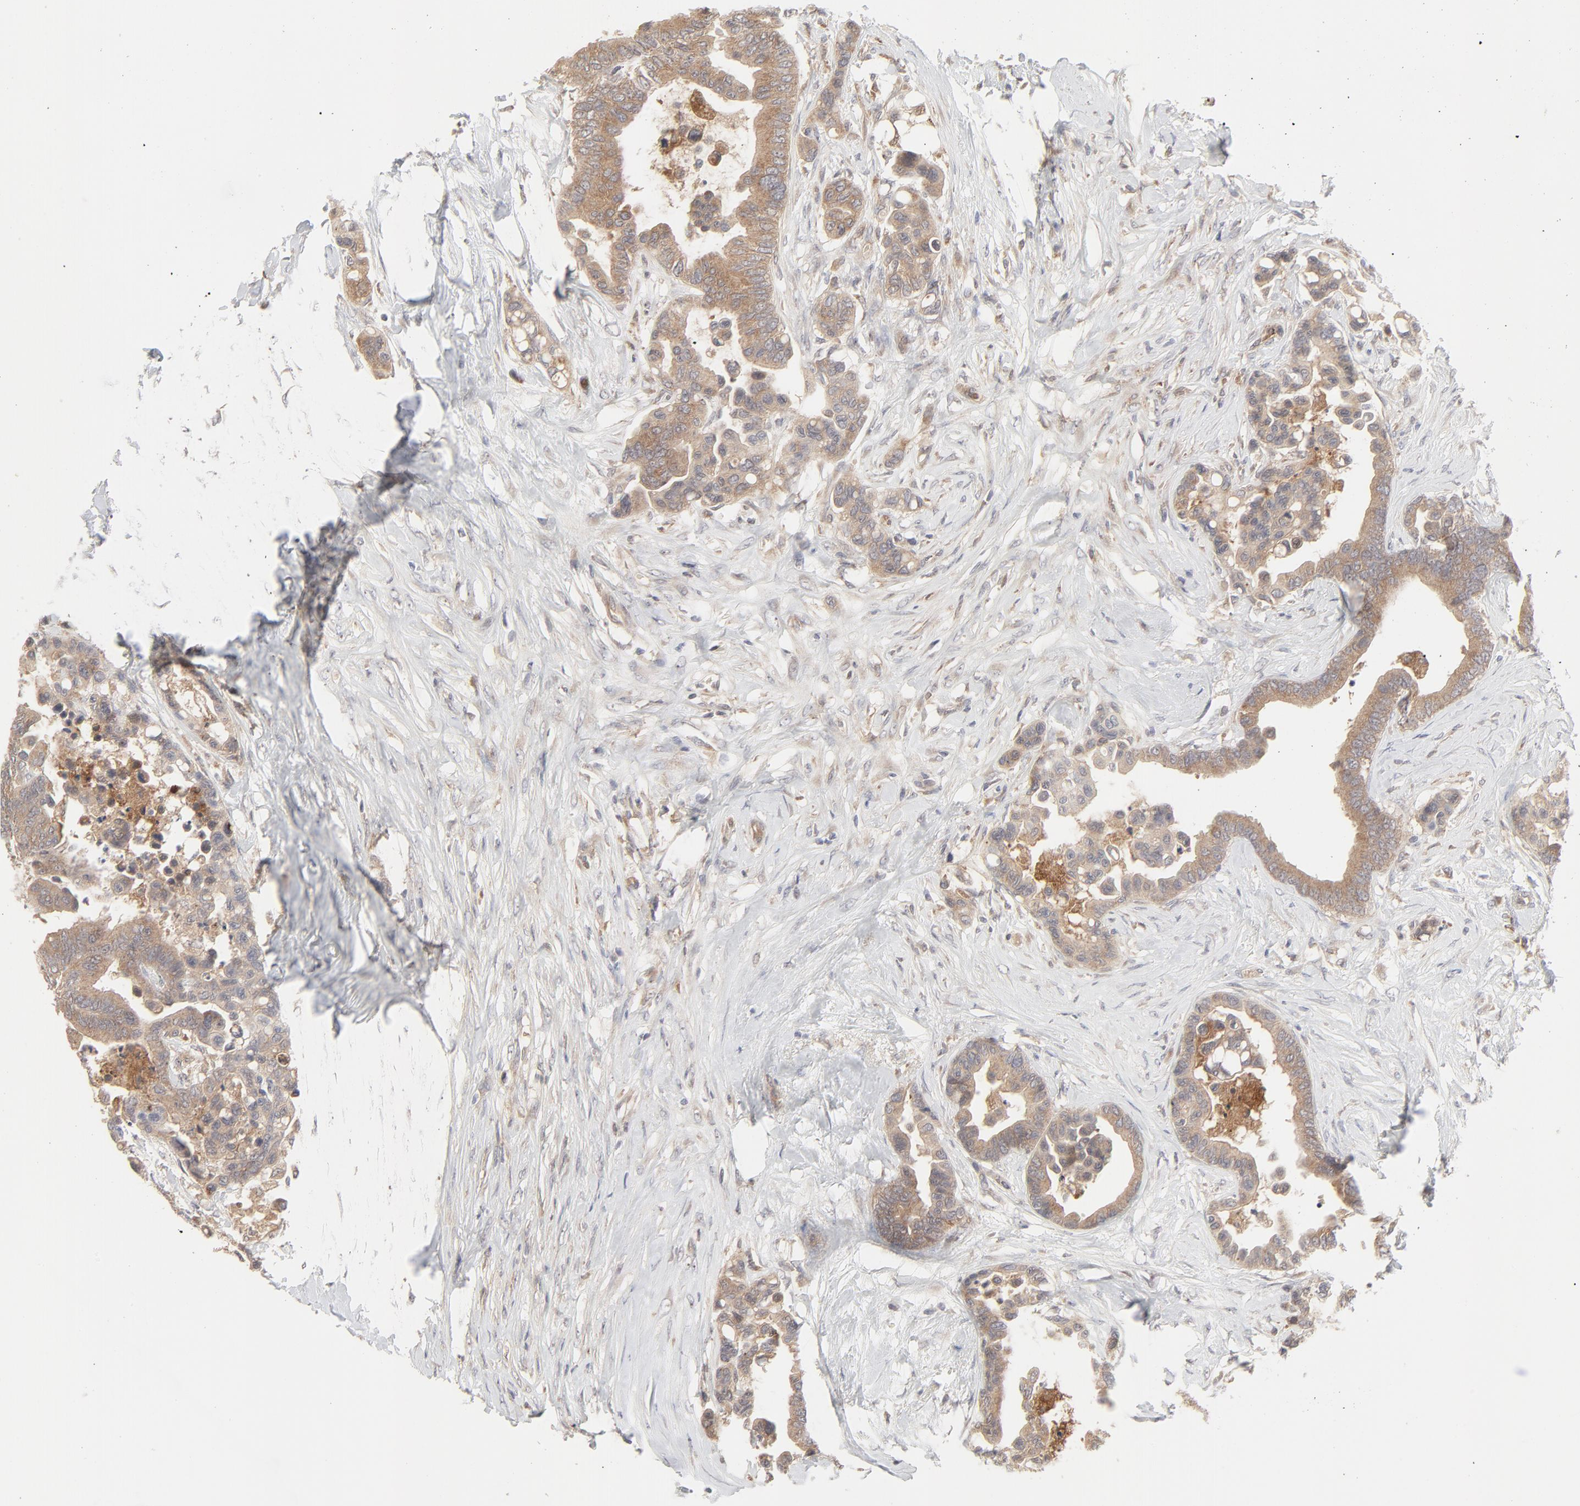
{"staining": {"intensity": "moderate", "quantity": ">75%", "location": "cytoplasmic/membranous"}, "tissue": "colorectal cancer", "cell_type": "Tumor cells", "image_type": "cancer", "snomed": [{"axis": "morphology", "description": "Adenocarcinoma, NOS"}, {"axis": "topography", "description": "Colon"}], "caption": "The image shows immunohistochemical staining of colorectal adenocarcinoma. There is moderate cytoplasmic/membranous expression is seen in approximately >75% of tumor cells.", "gene": "RAB5C", "patient": {"sex": "male", "age": 82}}